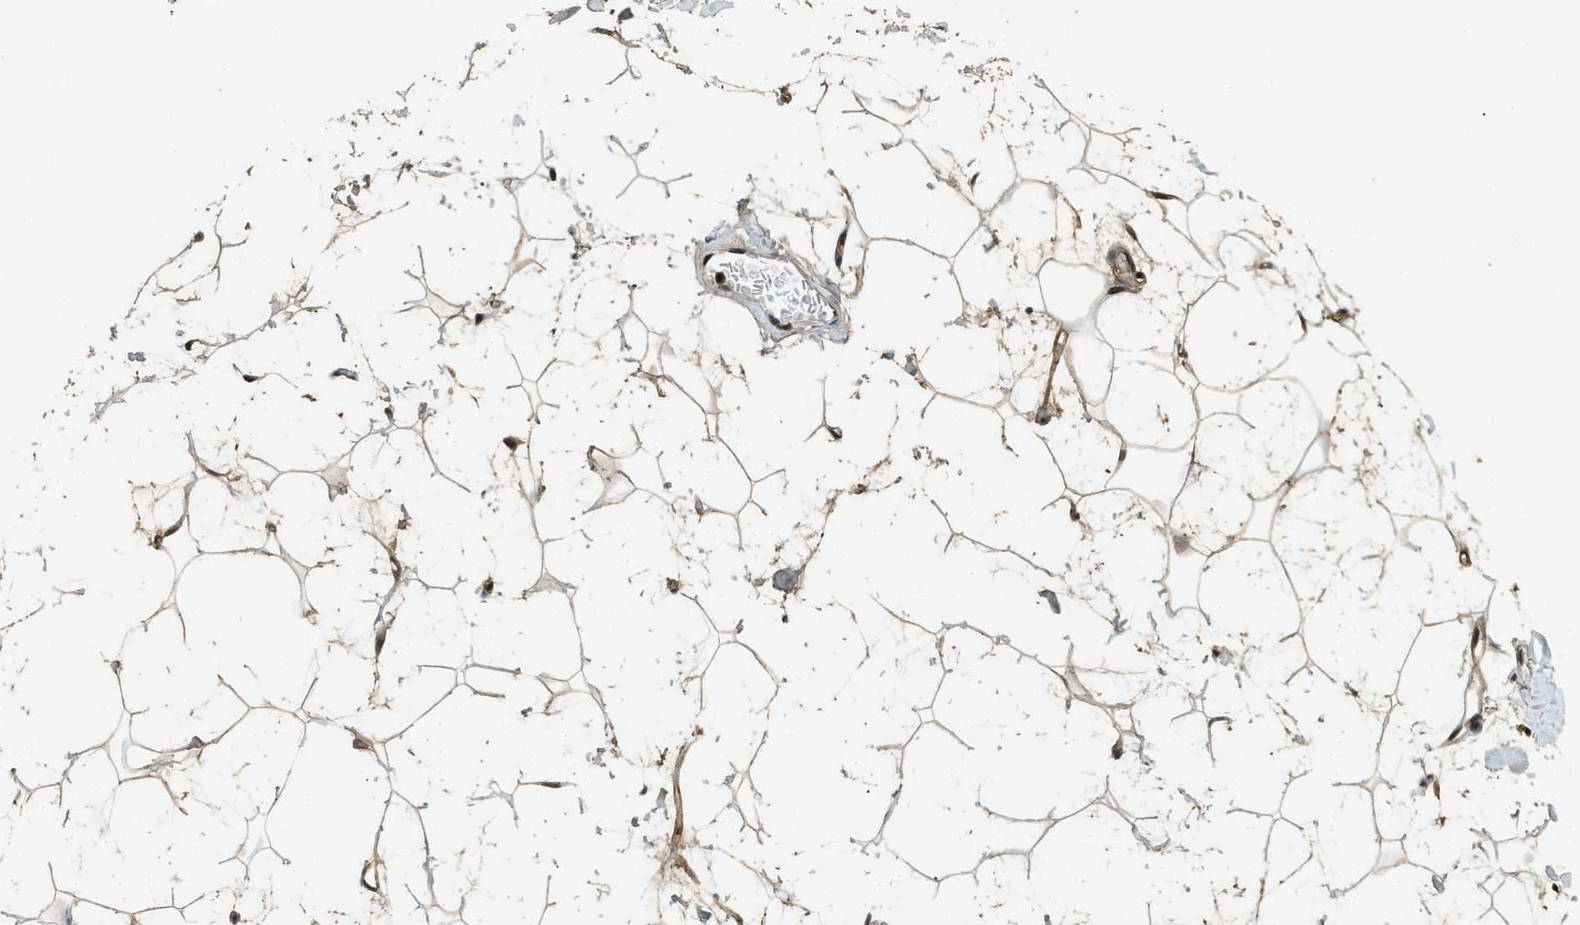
{"staining": {"intensity": "strong", "quantity": ">75%", "location": "cytoplasmic/membranous,nuclear"}, "tissue": "adipose tissue", "cell_type": "Adipocytes", "image_type": "normal", "snomed": [{"axis": "morphology", "description": "Normal tissue, NOS"}, {"axis": "topography", "description": "Soft tissue"}], "caption": "Adipocytes show high levels of strong cytoplasmic/membranous,nuclear positivity in about >75% of cells in normal human adipose tissue. Ihc stains the protein of interest in brown and the nuclei are stained blue.", "gene": "ZNF148", "patient": {"sex": "male", "age": 72}}